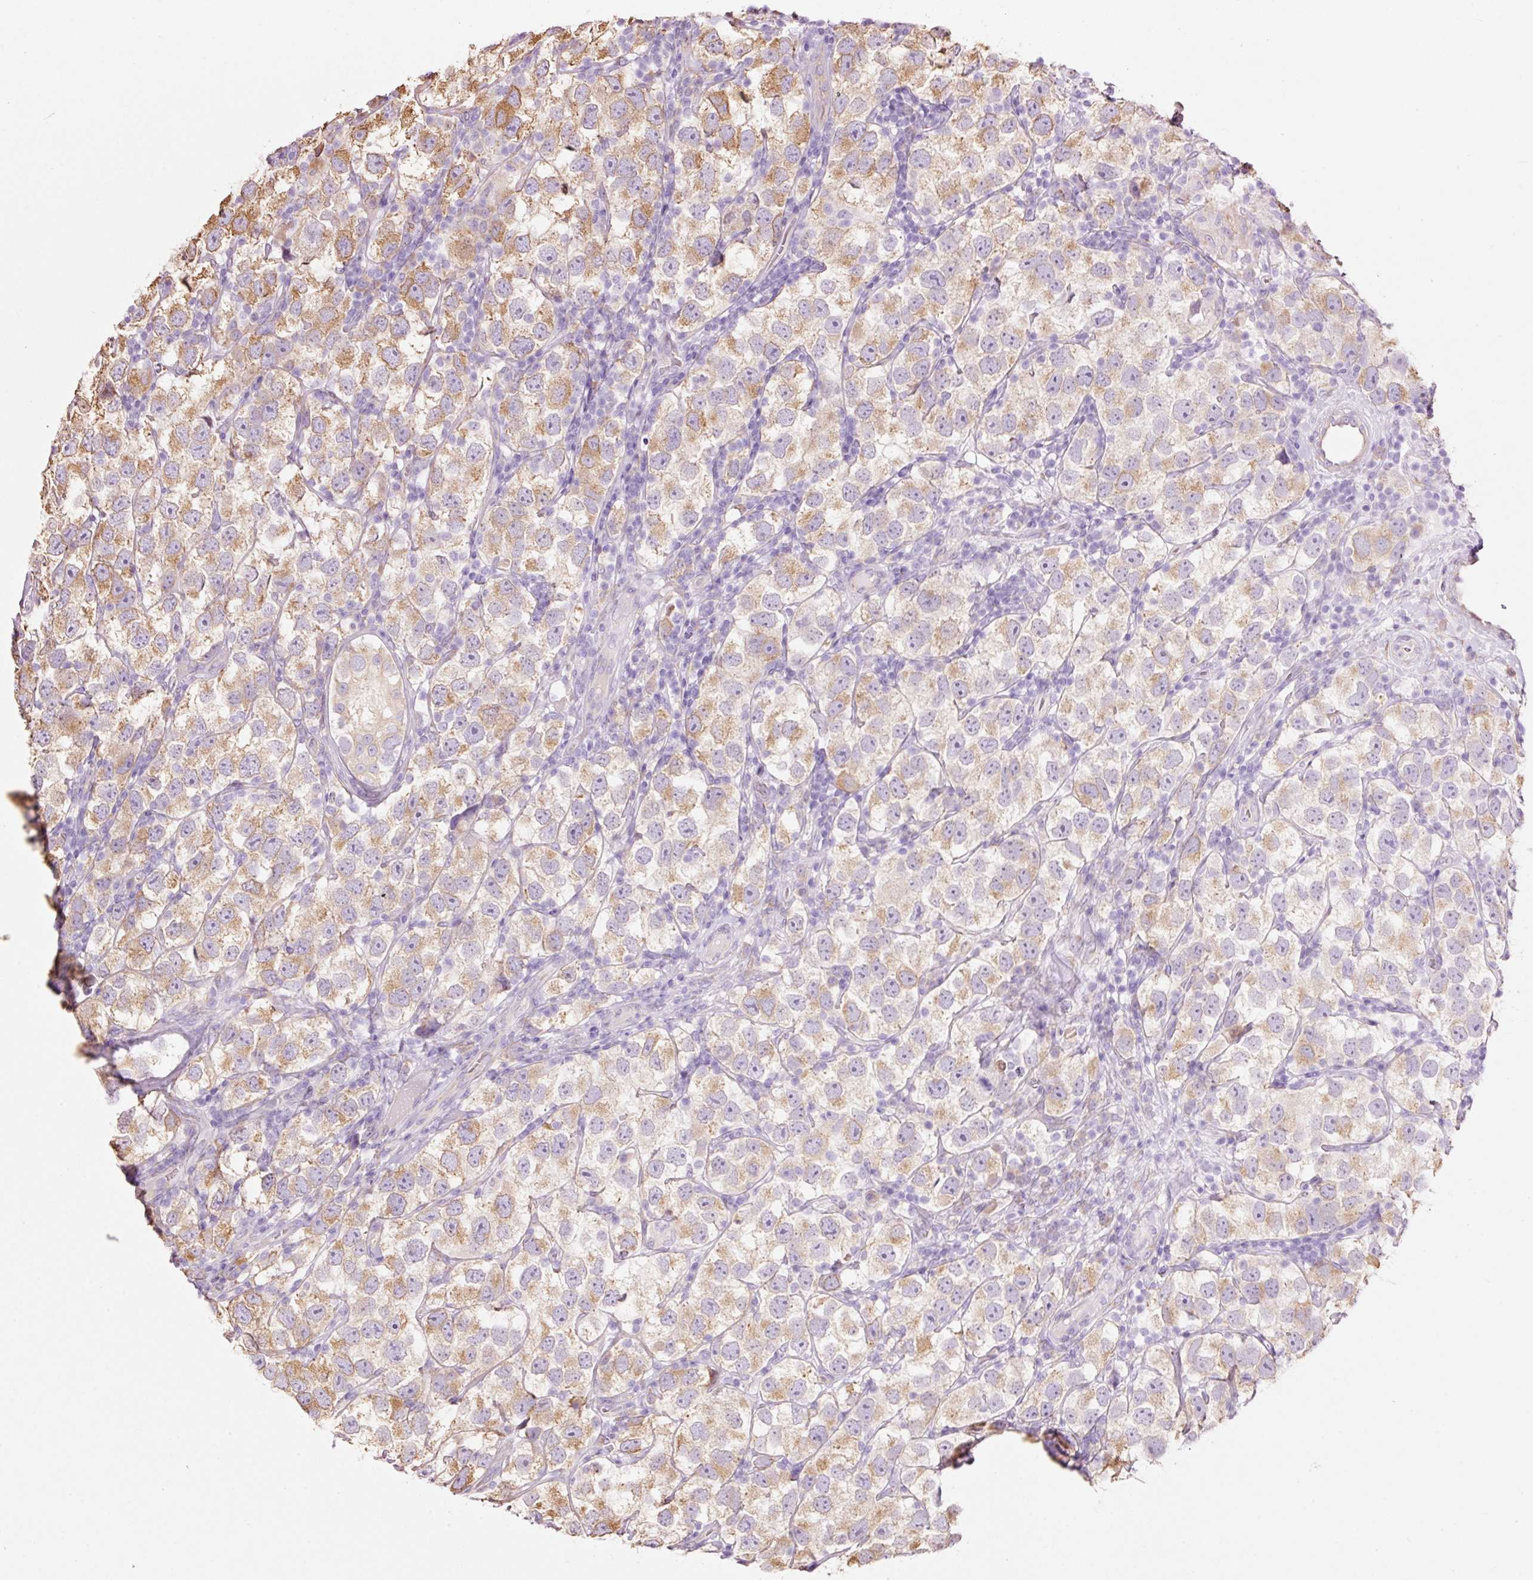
{"staining": {"intensity": "moderate", "quantity": ">75%", "location": "cytoplasmic/membranous"}, "tissue": "testis cancer", "cell_type": "Tumor cells", "image_type": "cancer", "snomed": [{"axis": "morphology", "description": "Seminoma, NOS"}, {"axis": "topography", "description": "Testis"}], "caption": "Tumor cells exhibit moderate cytoplasmic/membranous staining in approximately >75% of cells in testis cancer. Nuclei are stained in blue.", "gene": "GCG", "patient": {"sex": "male", "age": 26}}